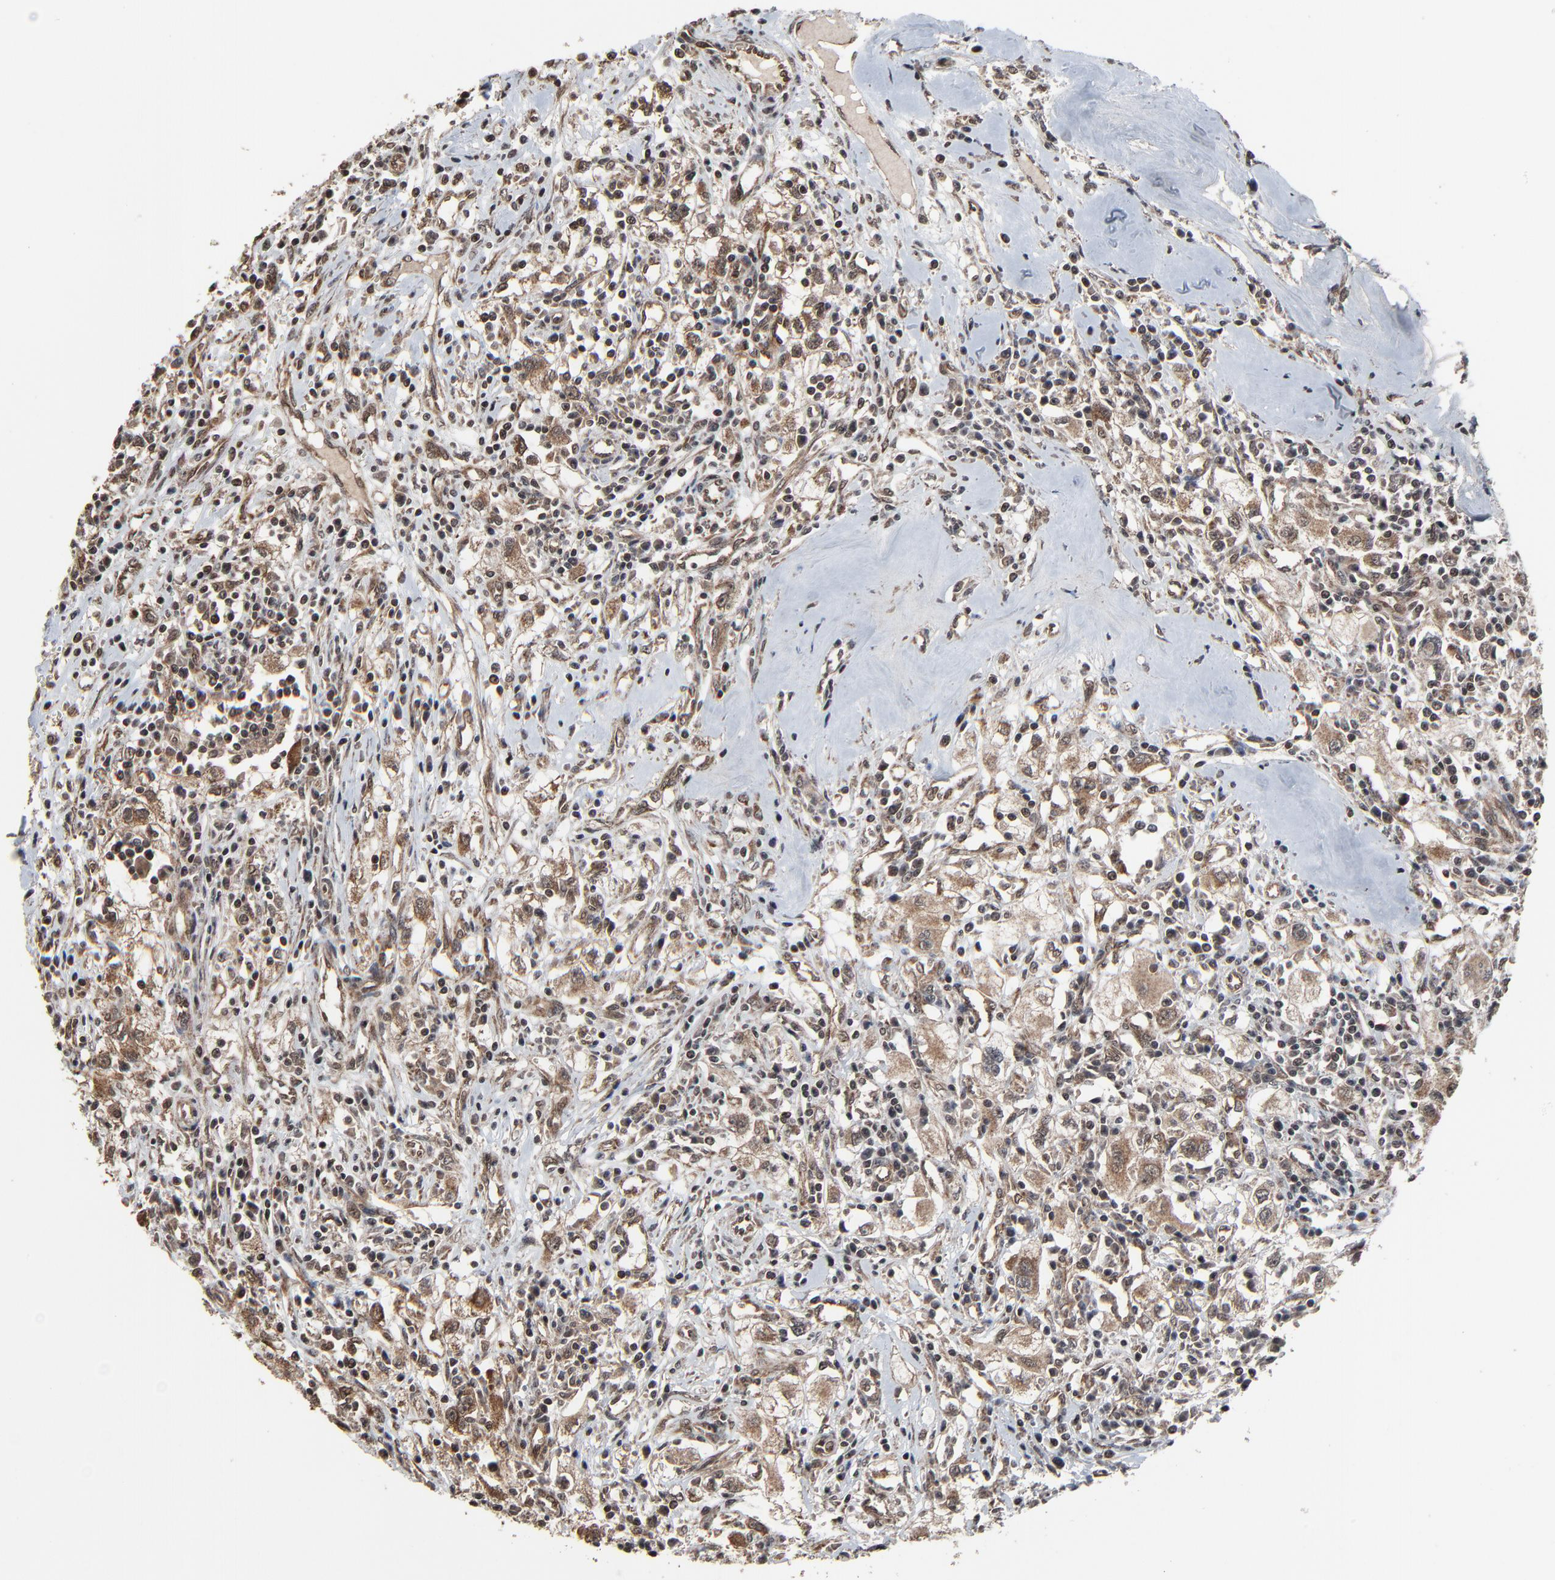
{"staining": {"intensity": "weak", "quantity": "25%-75%", "location": "cytoplasmic/membranous,nuclear"}, "tissue": "renal cancer", "cell_type": "Tumor cells", "image_type": "cancer", "snomed": [{"axis": "morphology", "description": "Adenocarcinoma, NOS"}, {"axis": "topography", "description": "Kidney"}], "caption": "The micrograph displays a brown stain indicating the presence of a protein in the cytoplasmic/membranous and nuclear of tumor cells in adenocarcinoma (renal). The staining was performed using DAB (3,3'-diaminobenzidine), with brown indicating positive protein expression. Nuclei are stained blue with hematoxylin.", "gene": "RHOJ", "patient": {"sex": "male", "age": 82}}